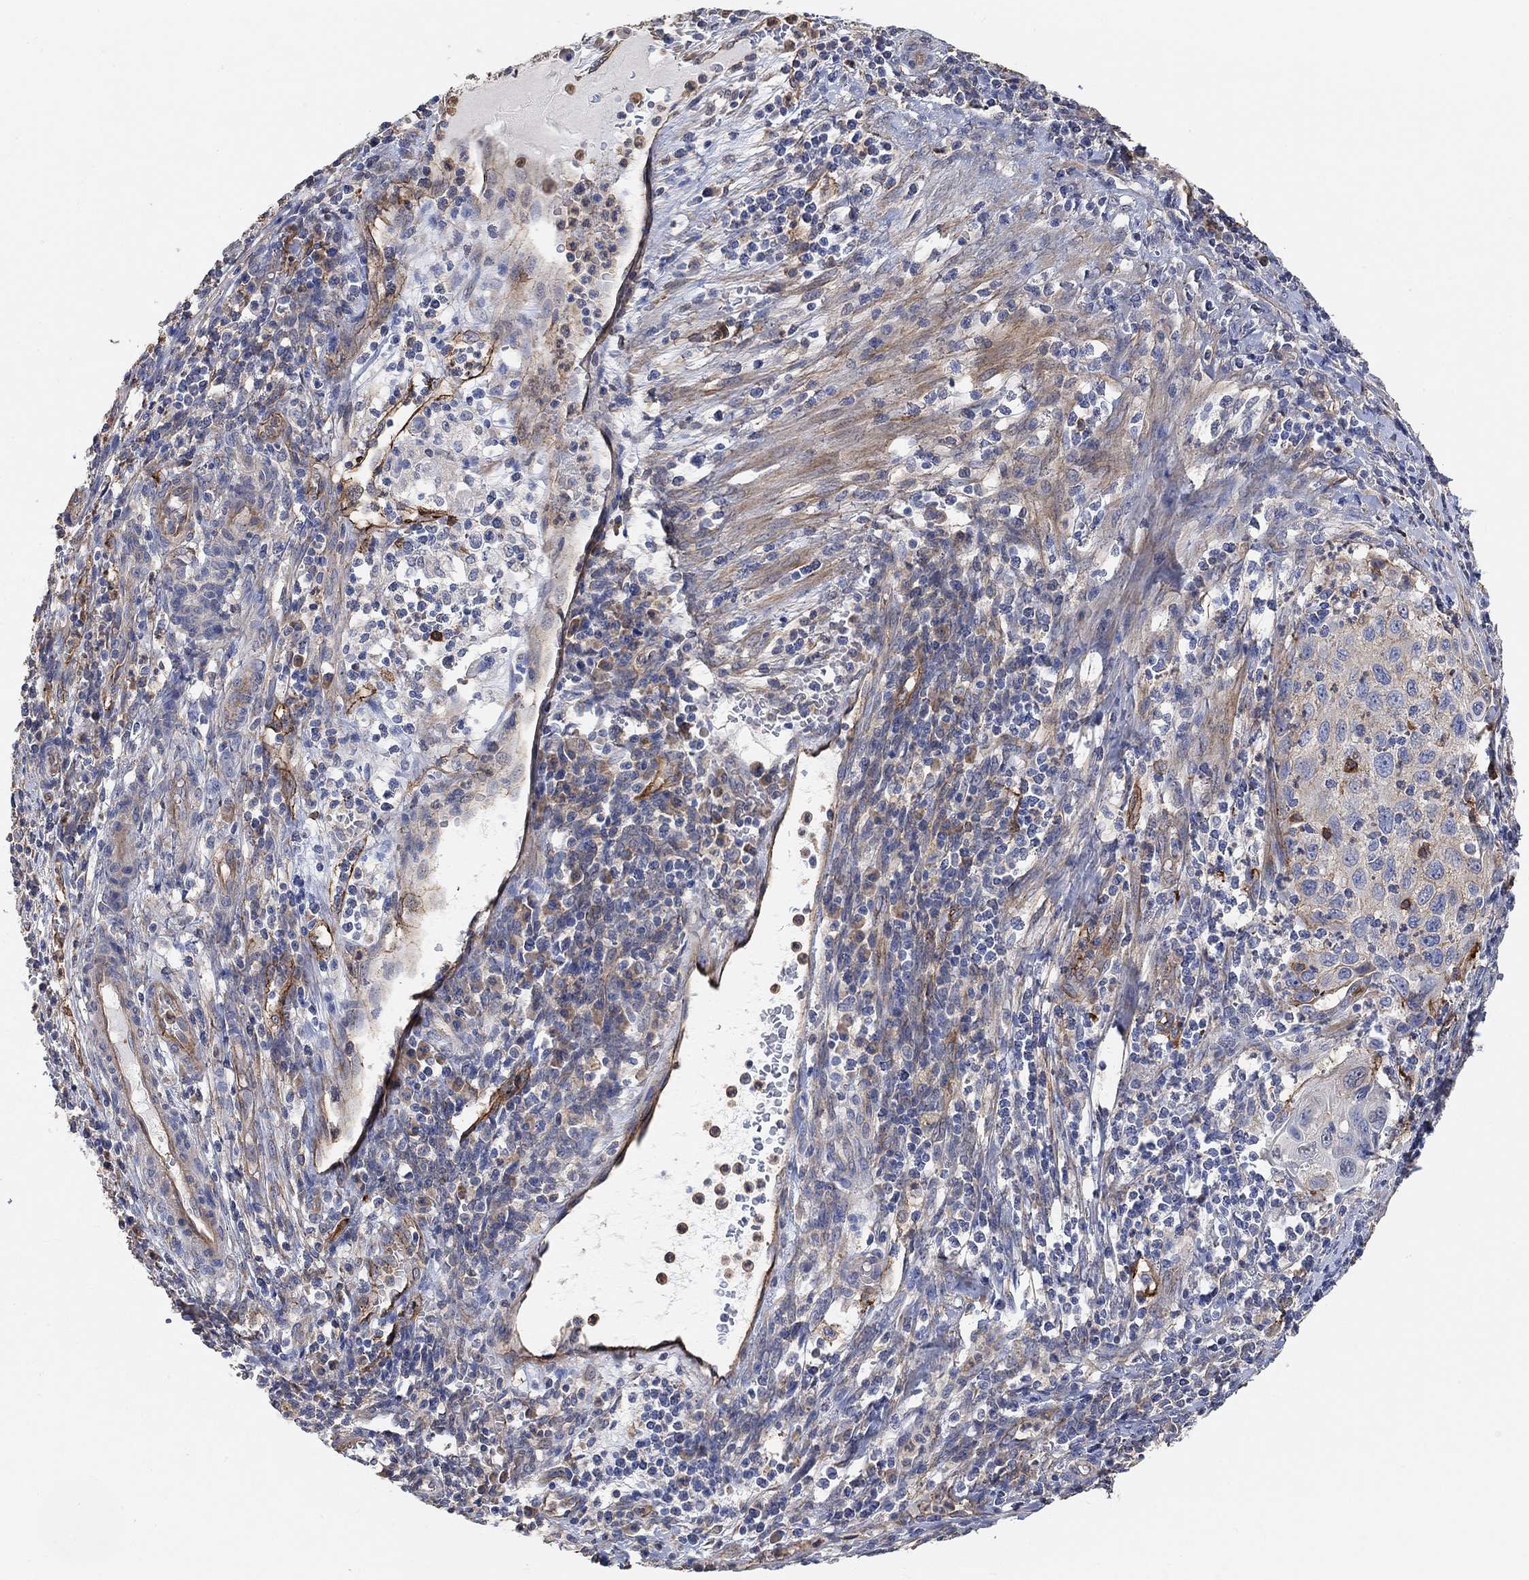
{"staining": {"intensity": "strong", "quantity": "<25%", "location": "cytoplasmic/membranous"}, "tissue": "cervical cancer", "cell_type": "Tumor cells", "image_type": "cancer", "snomed": [{"axis": "morphology", "description": "Squamous cell carcinoma, NOS"}, {"axis": "topography", "description": "Cervix"}], "caption": "Immunohistochemistry (IHC) (DAB) staining of human cervical cancer (squamous cell carcinoma) demonstrates strong cytoplasmic/membranous protein positivity in about <25% of tumor cells.", "gene": "SYT16", "patient": {"sex": "female", "age": 70}}